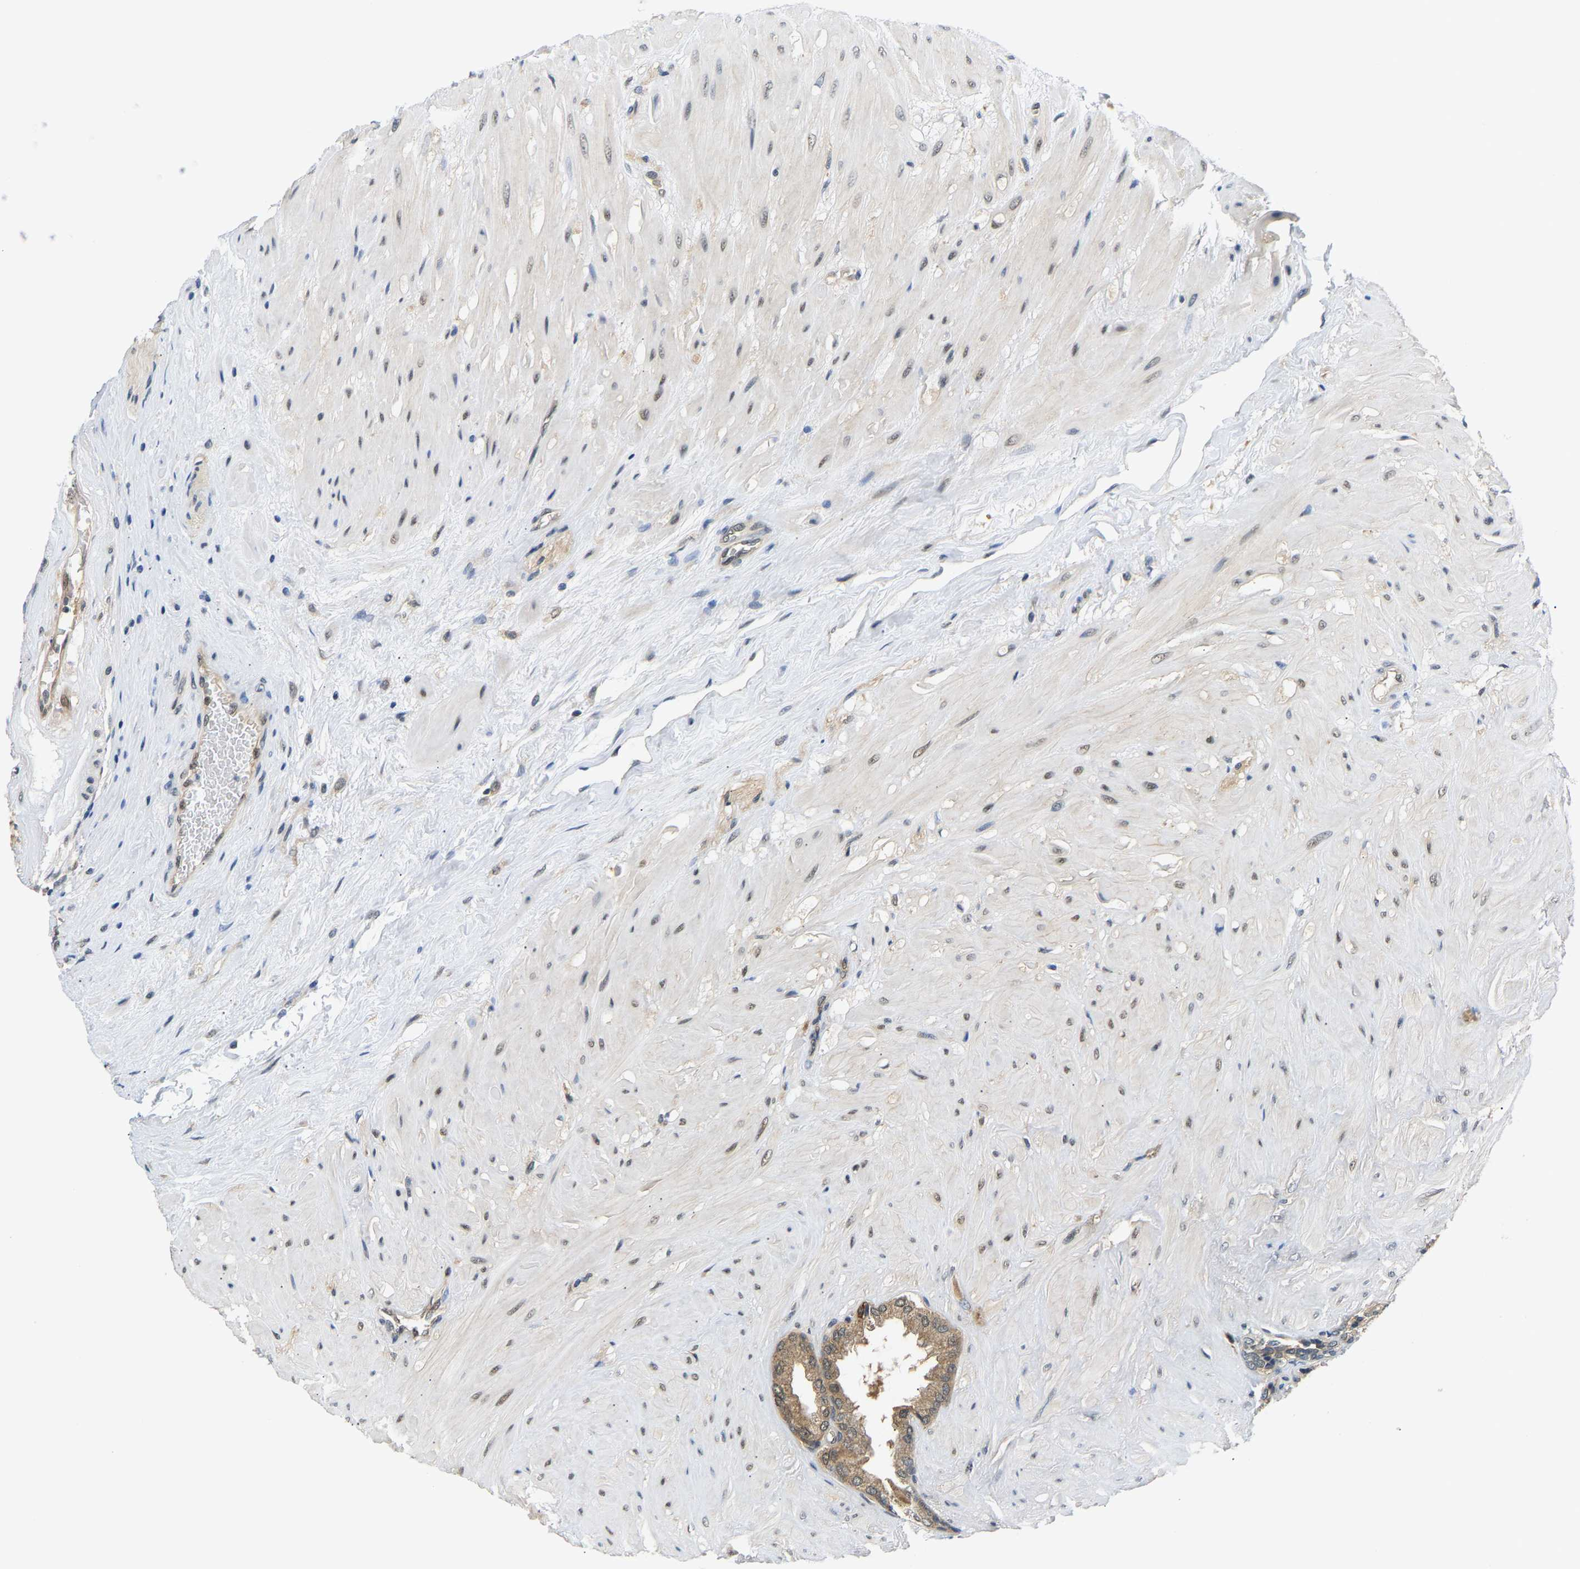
{"staining": {"intensity": "moderate", "quantity": ">75%", "location": "cytoplasmic/membranous"}, "tissue": "seminal vesicle", "cell_type": "Glandular cells", "image_type": "normal", "snomed": [{"axis": "morphology", "description": "Normal tissue, NOS"}, {"axis": "topography", "description": "Seminal veicle"}], "caption": "Human seminal vesicle stained for a protein (brown) shows moderate cytoplasmic/membranous positive positivity in about >75% of glandular cells.", "gene": "ARHGEF12", "patient": {"sex": "male", "age": 46}}